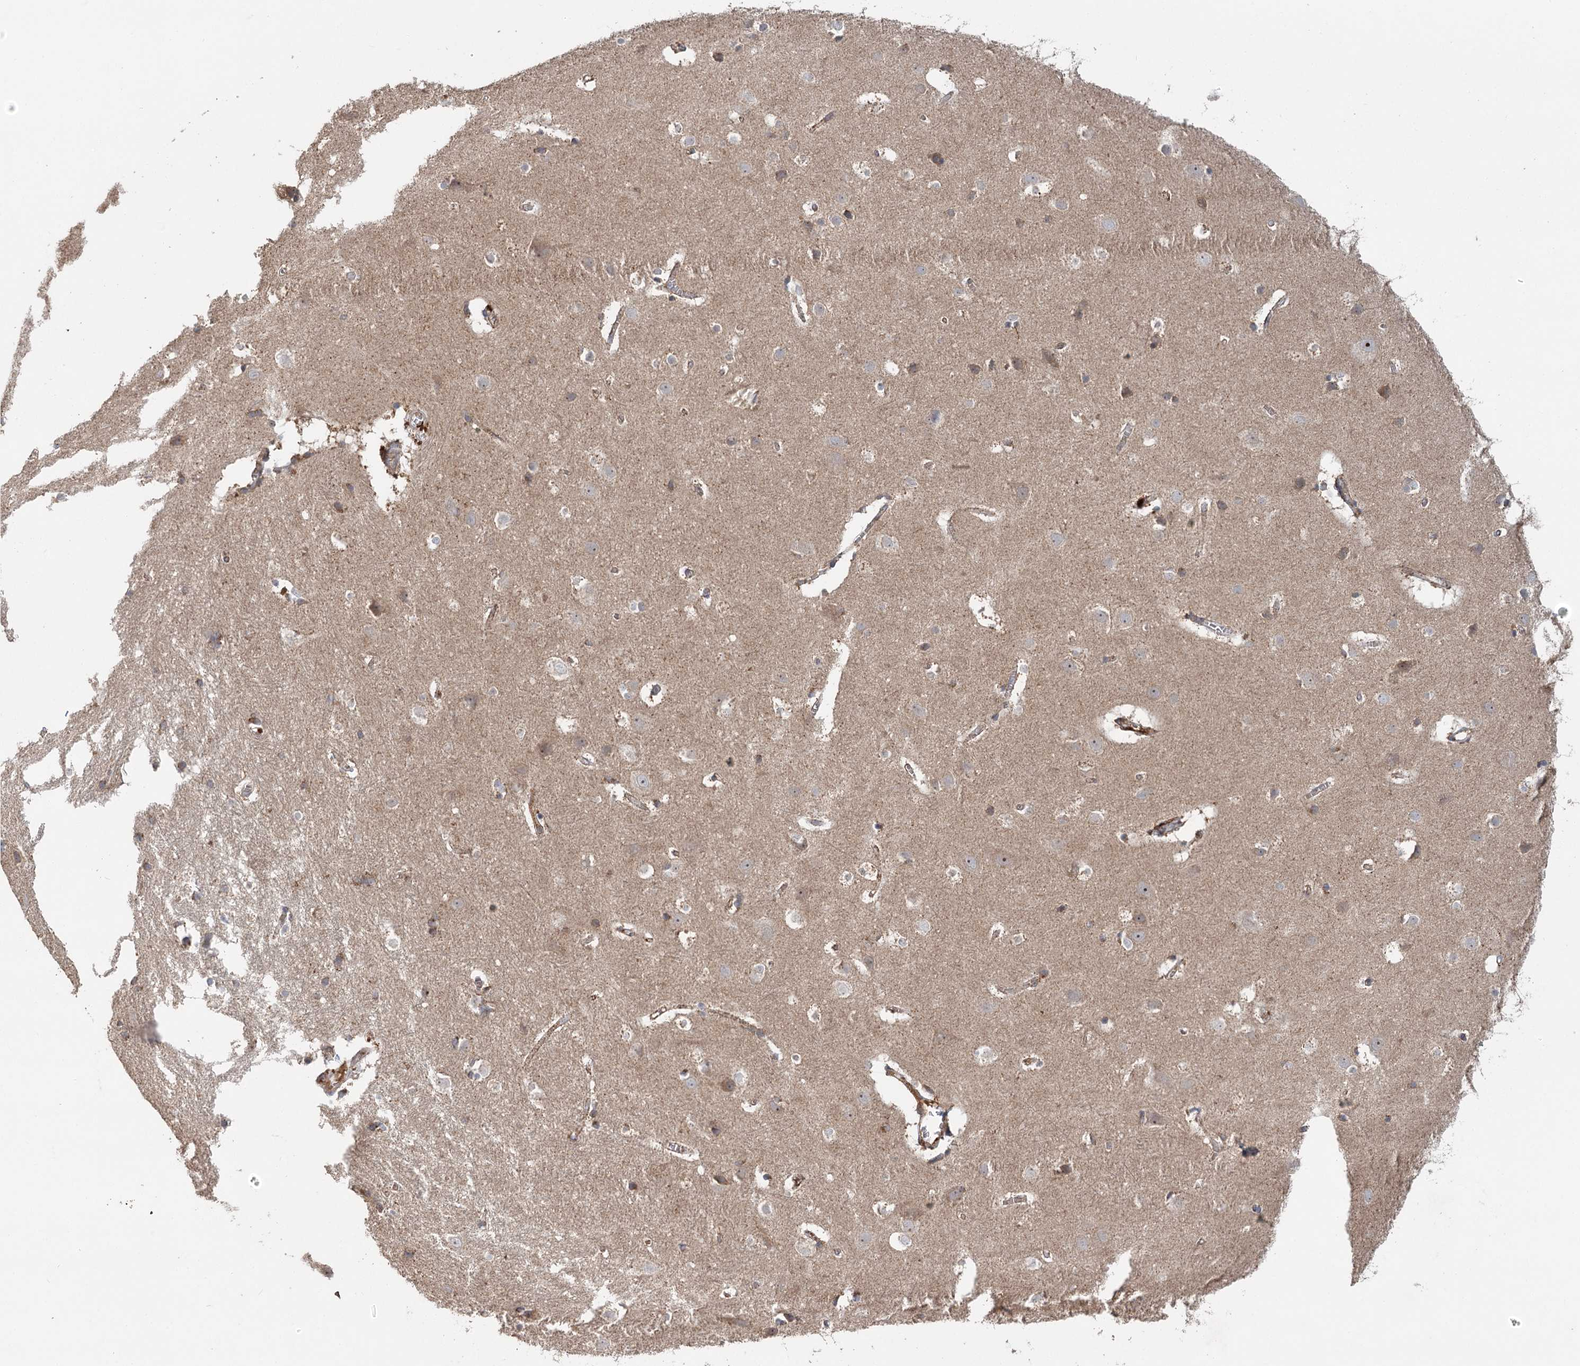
{"staining": {"intensity": "strong", "quantity": "<25%", "location": "cytoplasmic/membranous"}, "tissue": "cerebral cortex", "cell_type": "Endothelial cells", "image_type": "normal", "snomed": [{"axis": "morphology", "description": "Normal tissue, NOS"}, {"axis": "topography", "description": "Cerebral cortex"}], "caption": "IHC image of normal cerebral cortex: human cerebral cortex stained using immunohistochemistry (IHC) demonstrates medium levels of strong protein expression localized specifically in the cytoplasmic/membranous of endothelial cells, appearing as a cytoplasmic/membranous brown color.", "gene": "ENSG00000273217", "patient": {"sex": "male", "age": 54}}